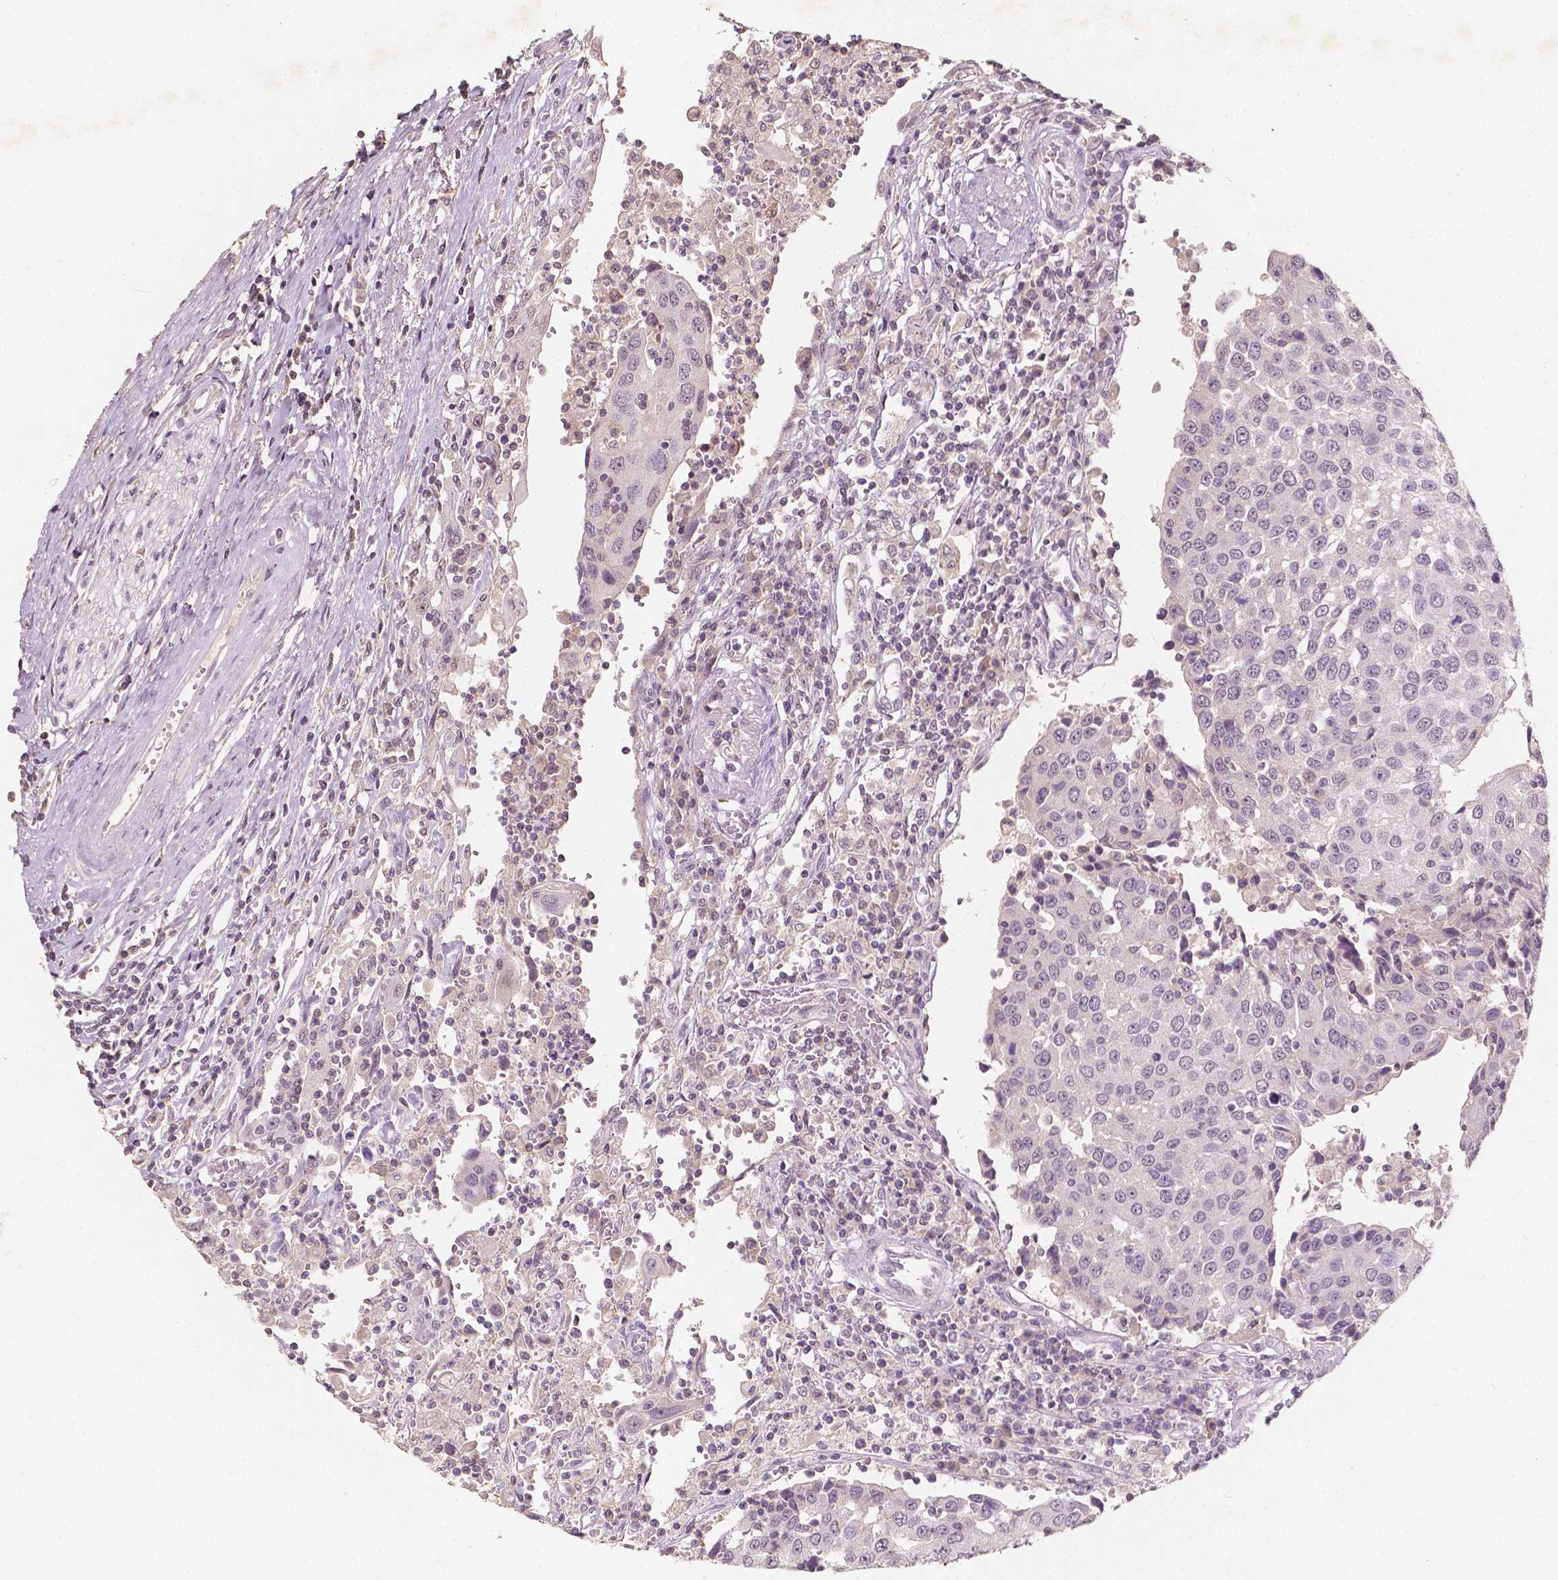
{"staining": {"intensity": "weak", "quantity": "<25%", "location": "nuclear"}, "tissue": "urothelial cancer", "cell_type": "Tumor cells", "image_type": "cancer", "snomed": [{"axis": "morphology", "description": "Urothelial carcinoma, High grade"}, {"axis": "topography", "description": "Urinary bladder"}], "caption": "Tumor cells are negative for protein expression in human high-grade urothelial carcinoma. Brightfield microscopy of immunohistochemistry stained with DAB (brown) and hematoxylin (blue), captured at high magnification.", "gene": "SOX15", "patient": {"sex": "female", "age": 85}}